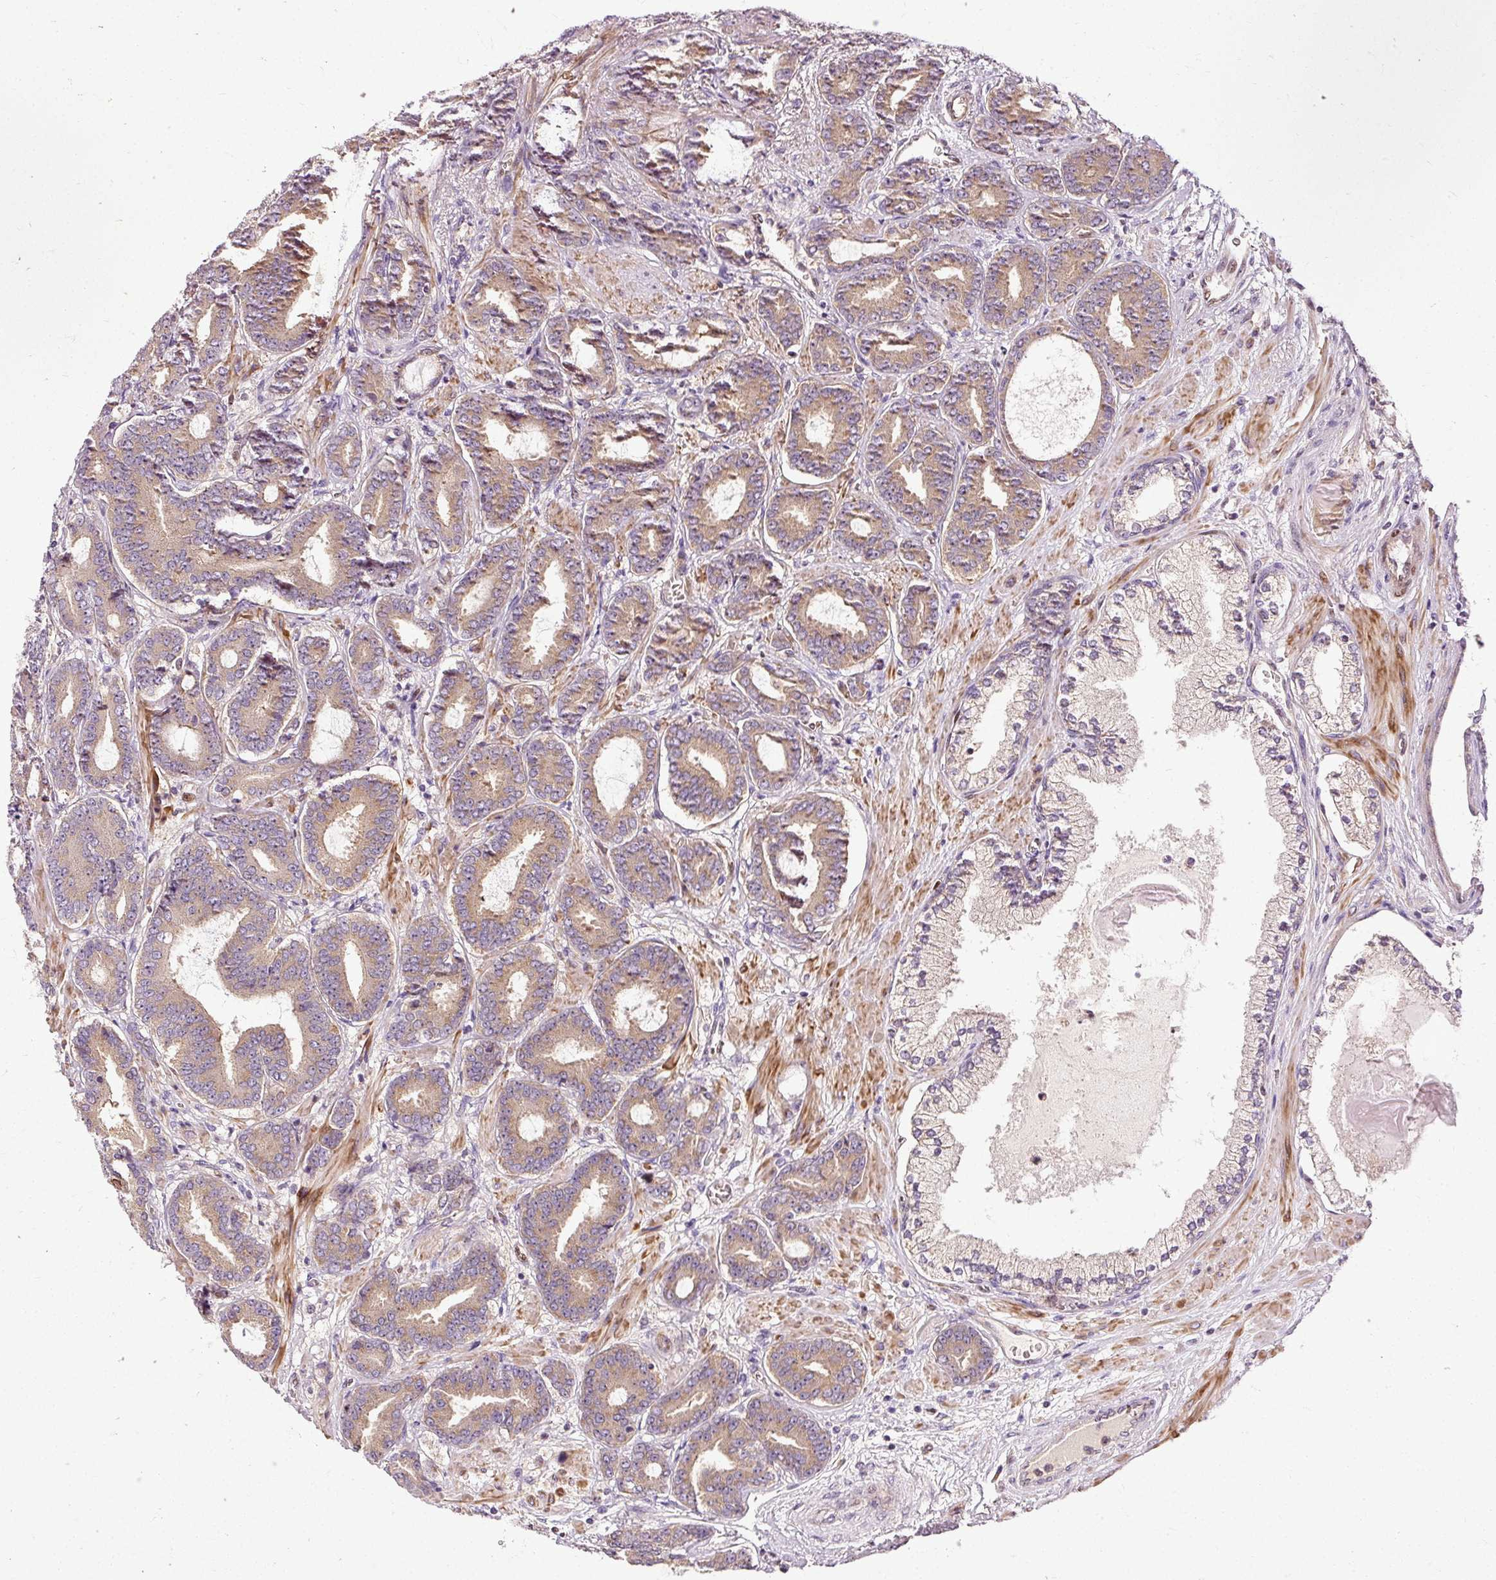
{"staining": {"intensity": "moderate", "quantity": ">75%", "location": "cytoplasmic/membranous"}, "tissue": "prostate cancer", "cell_type": "Tumor cells", "image_type": "cancer", "snomed": [{"axis": "morphology", "description": "Adenocarcinoma, Low grade"}, {"axis": "topography", "description": "Prostate and seminal vesicle, NOS"}], "caption": "Moderate cytoplasmic/membranous staining for a protein is appreciated in about >75% of tumor cells of prostate cancer (low-grade adenocarcinoma) using IHC.", "gene": "NAPA", "patient": {"sex": "male", "age": 61}}